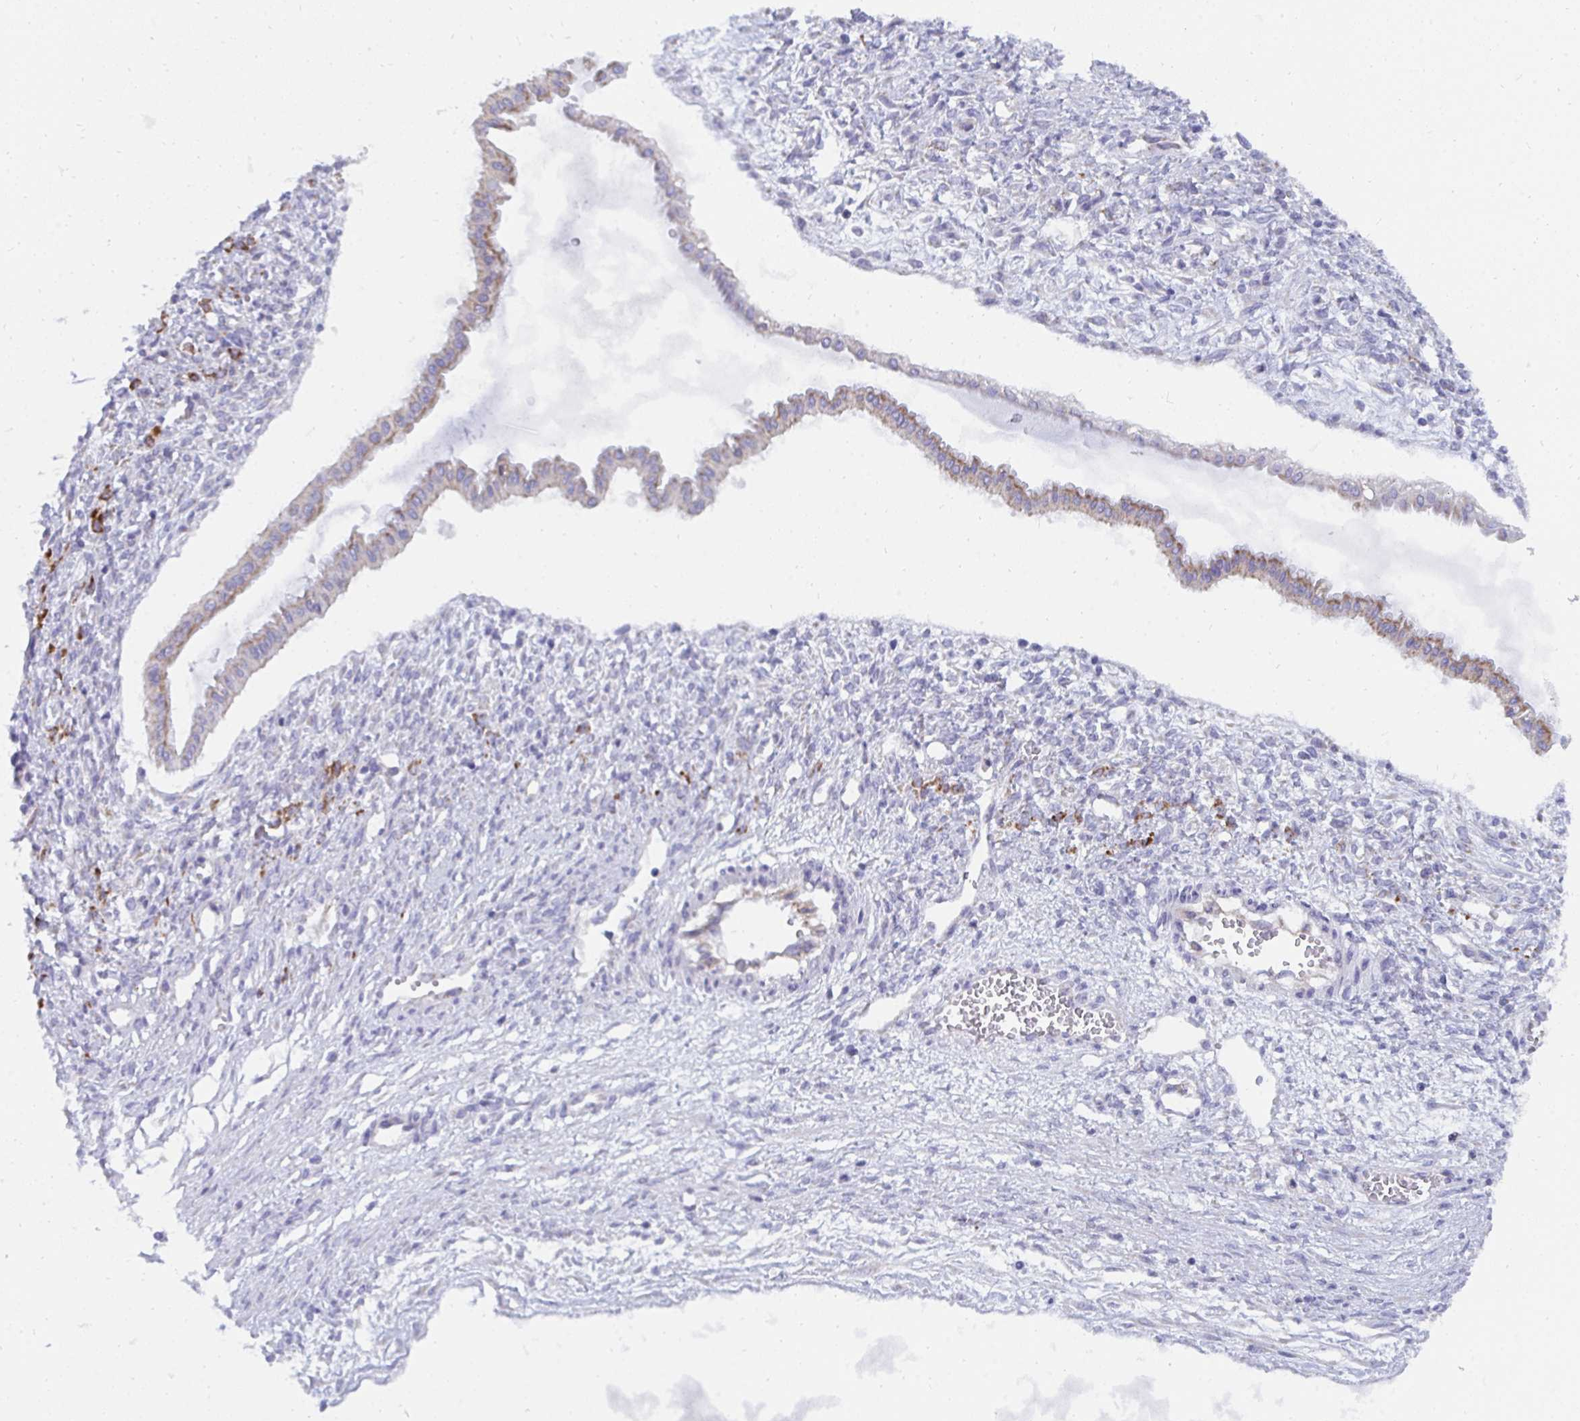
{"staining": {"intensity": "weak", "quantity": "25%-75%", "location": "cytoplasmic/membranous"}, "tissue": "ovarian cancer", "cell_type": "Tumor cells", "image_type": "cancer", "snomed": [{"axis": "morphology", "description": "Cystadenocarcinoma, mucinous, NOS"}, {"axis": "topography", "description": "Ovary"}], "caption": "Human ovarian cancer stained with a brown dye reveals weak cytoplasmic/membranous positive expression in about 25%-75% of tumor cells.", "gene": "PC", "patient": {"sex": "female", "age": 73}}